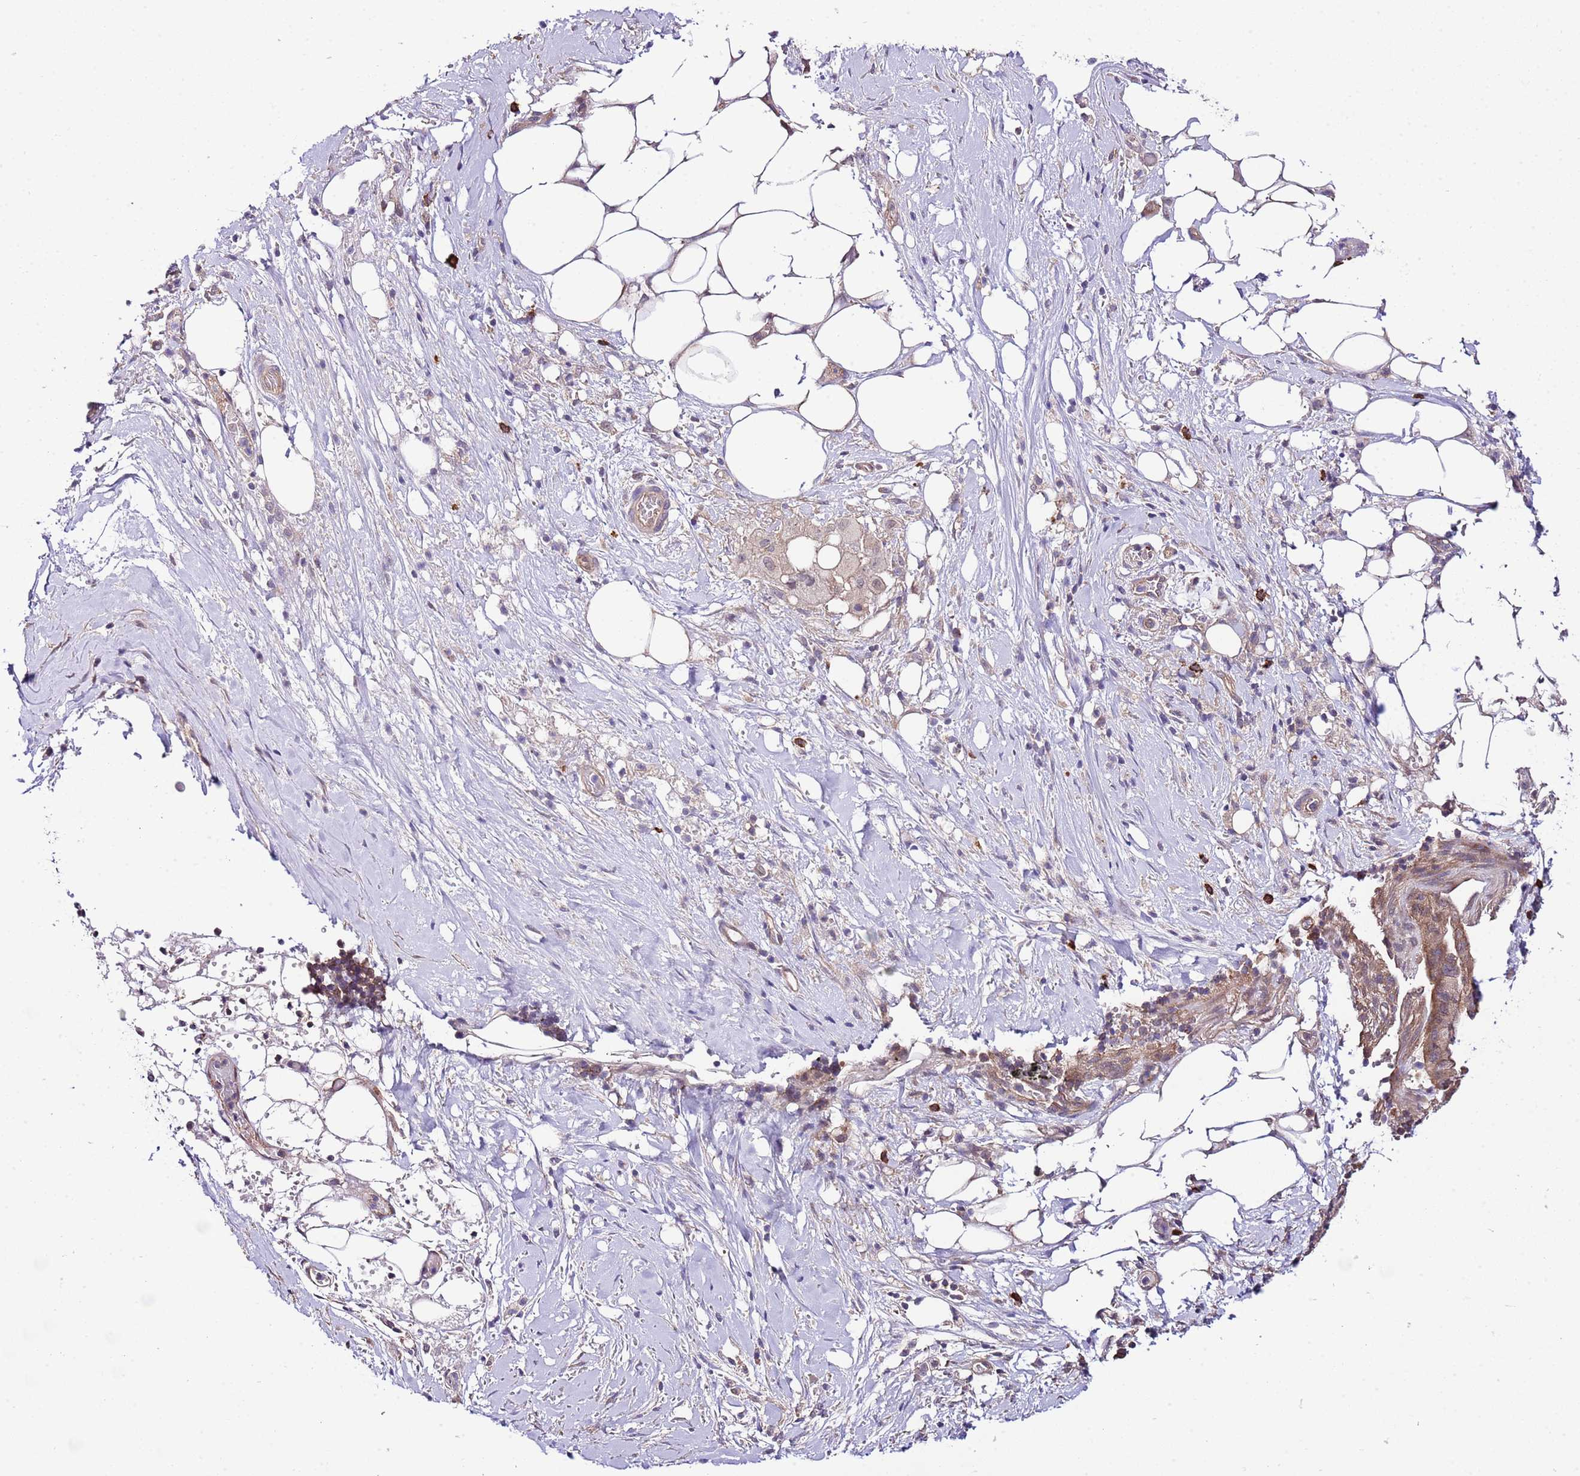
{"staining": {"intensity": "moderate", "quantity": ">75%", "location": "cytoplasmic/membranous"}, "tissue": "pancreatic cancer", "cell_type": "Tumor cells", "image_type": "cancer", "snomed": [{"axis": "morphology", "description": "Adenocarcinoma, NOS"}, {"axis": "topography", "description": "Pancreas"}], "caption": "Pancreatic cancer (adenocarcinoma) stained for a protein (brown) displays moderate cytoplasmic/membranous positive expression in approximately >75% of tumor cells.", "gene": "DONSON", "patient": {"sex": "male", "age": 44}}